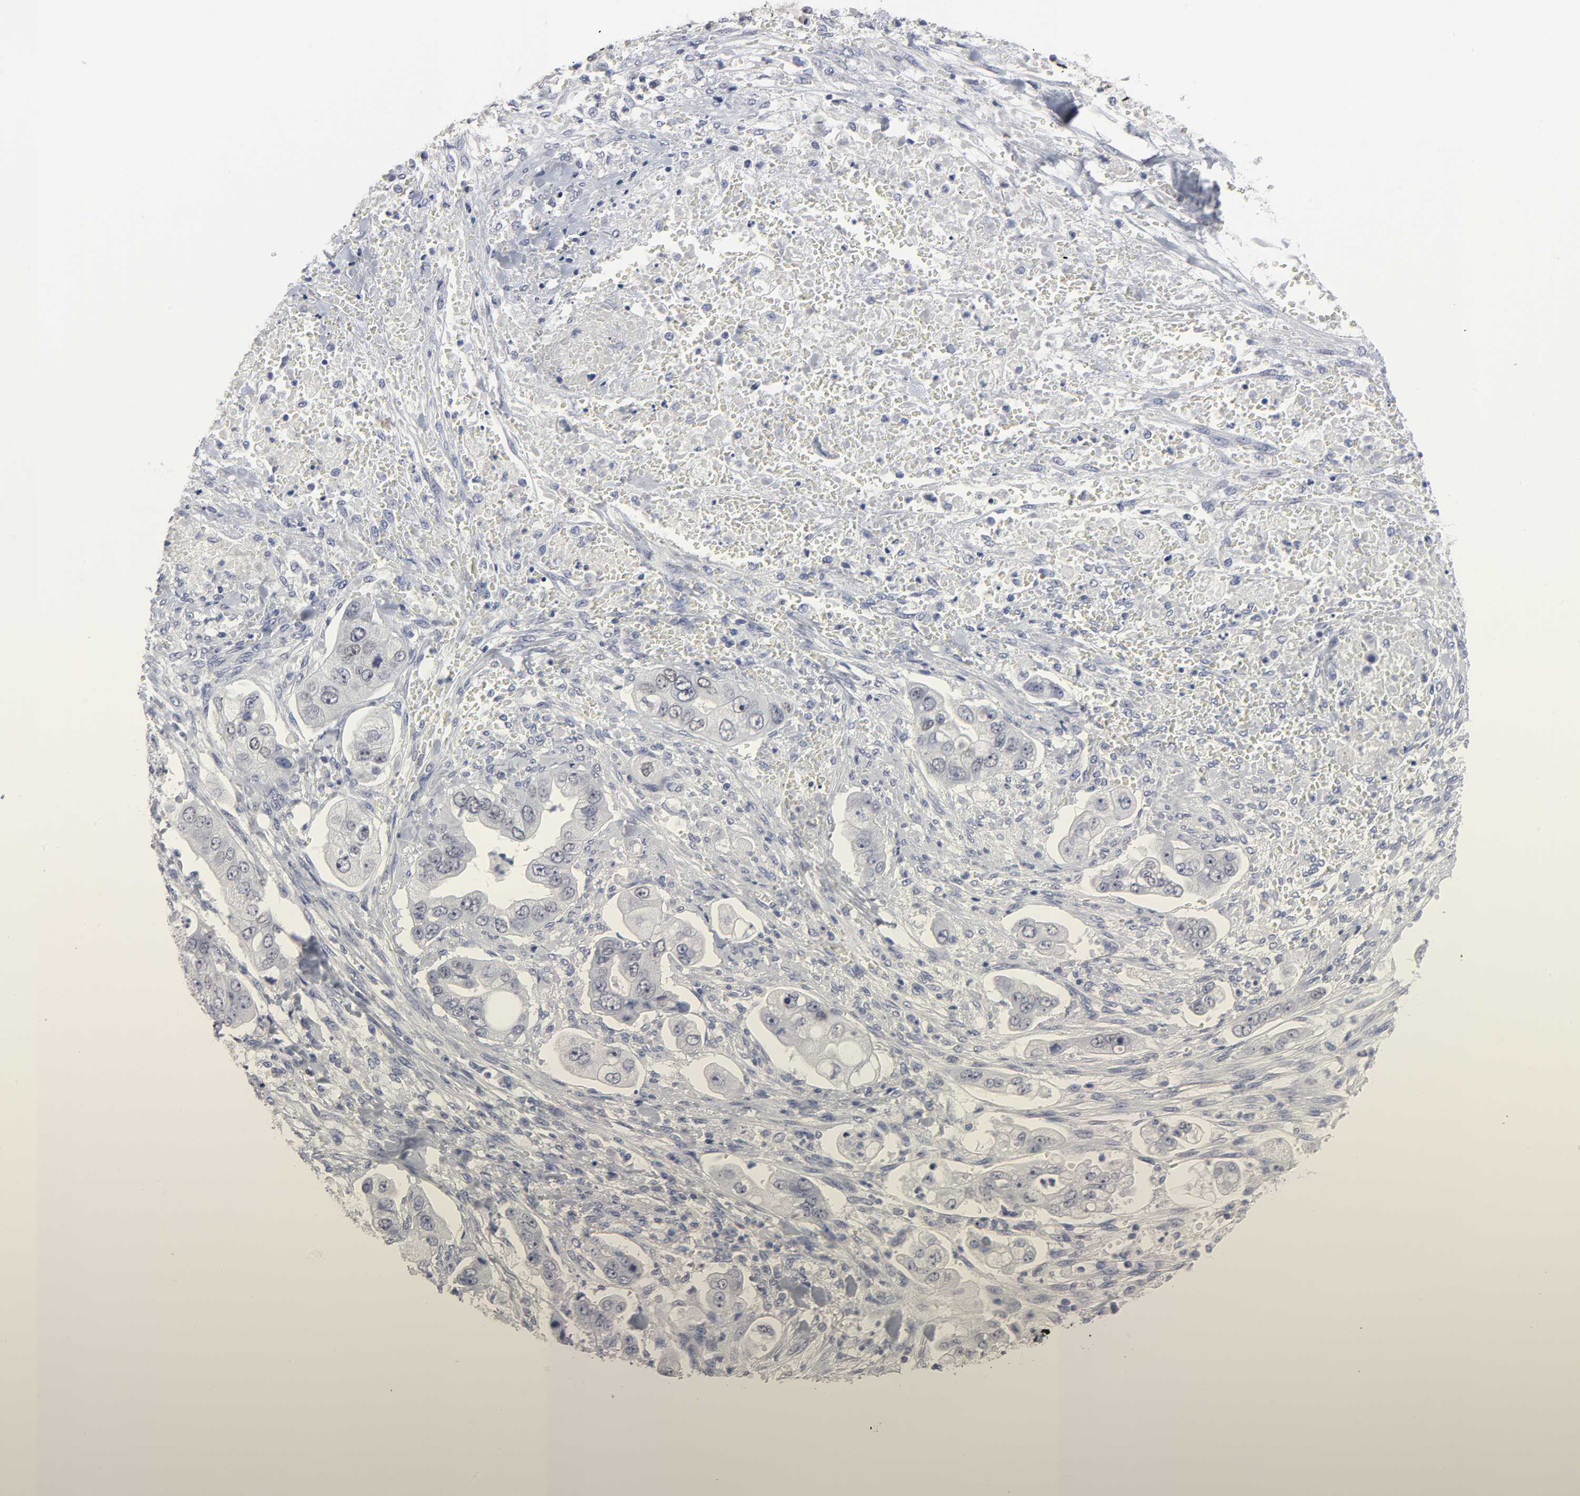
{"staining": {"intensity": "negative", "quantity": "none", "location": "none"}, "tissue": "stomach cancer", "cell_type": "Tumor cells", "image_type": "cancer", "snomed": [{"axis": "morphology", "description": "Adenocarcinoma, NOS"}, {"axis": "topography", "description": "Stomach"}], "caption": "Immunohistochemical staining of stomach cancer (adenocarcinoma) reveals no significant staining in tumor cells.", "gene": "HNF4A", "patient": {"sex": "male", "age": 62}}